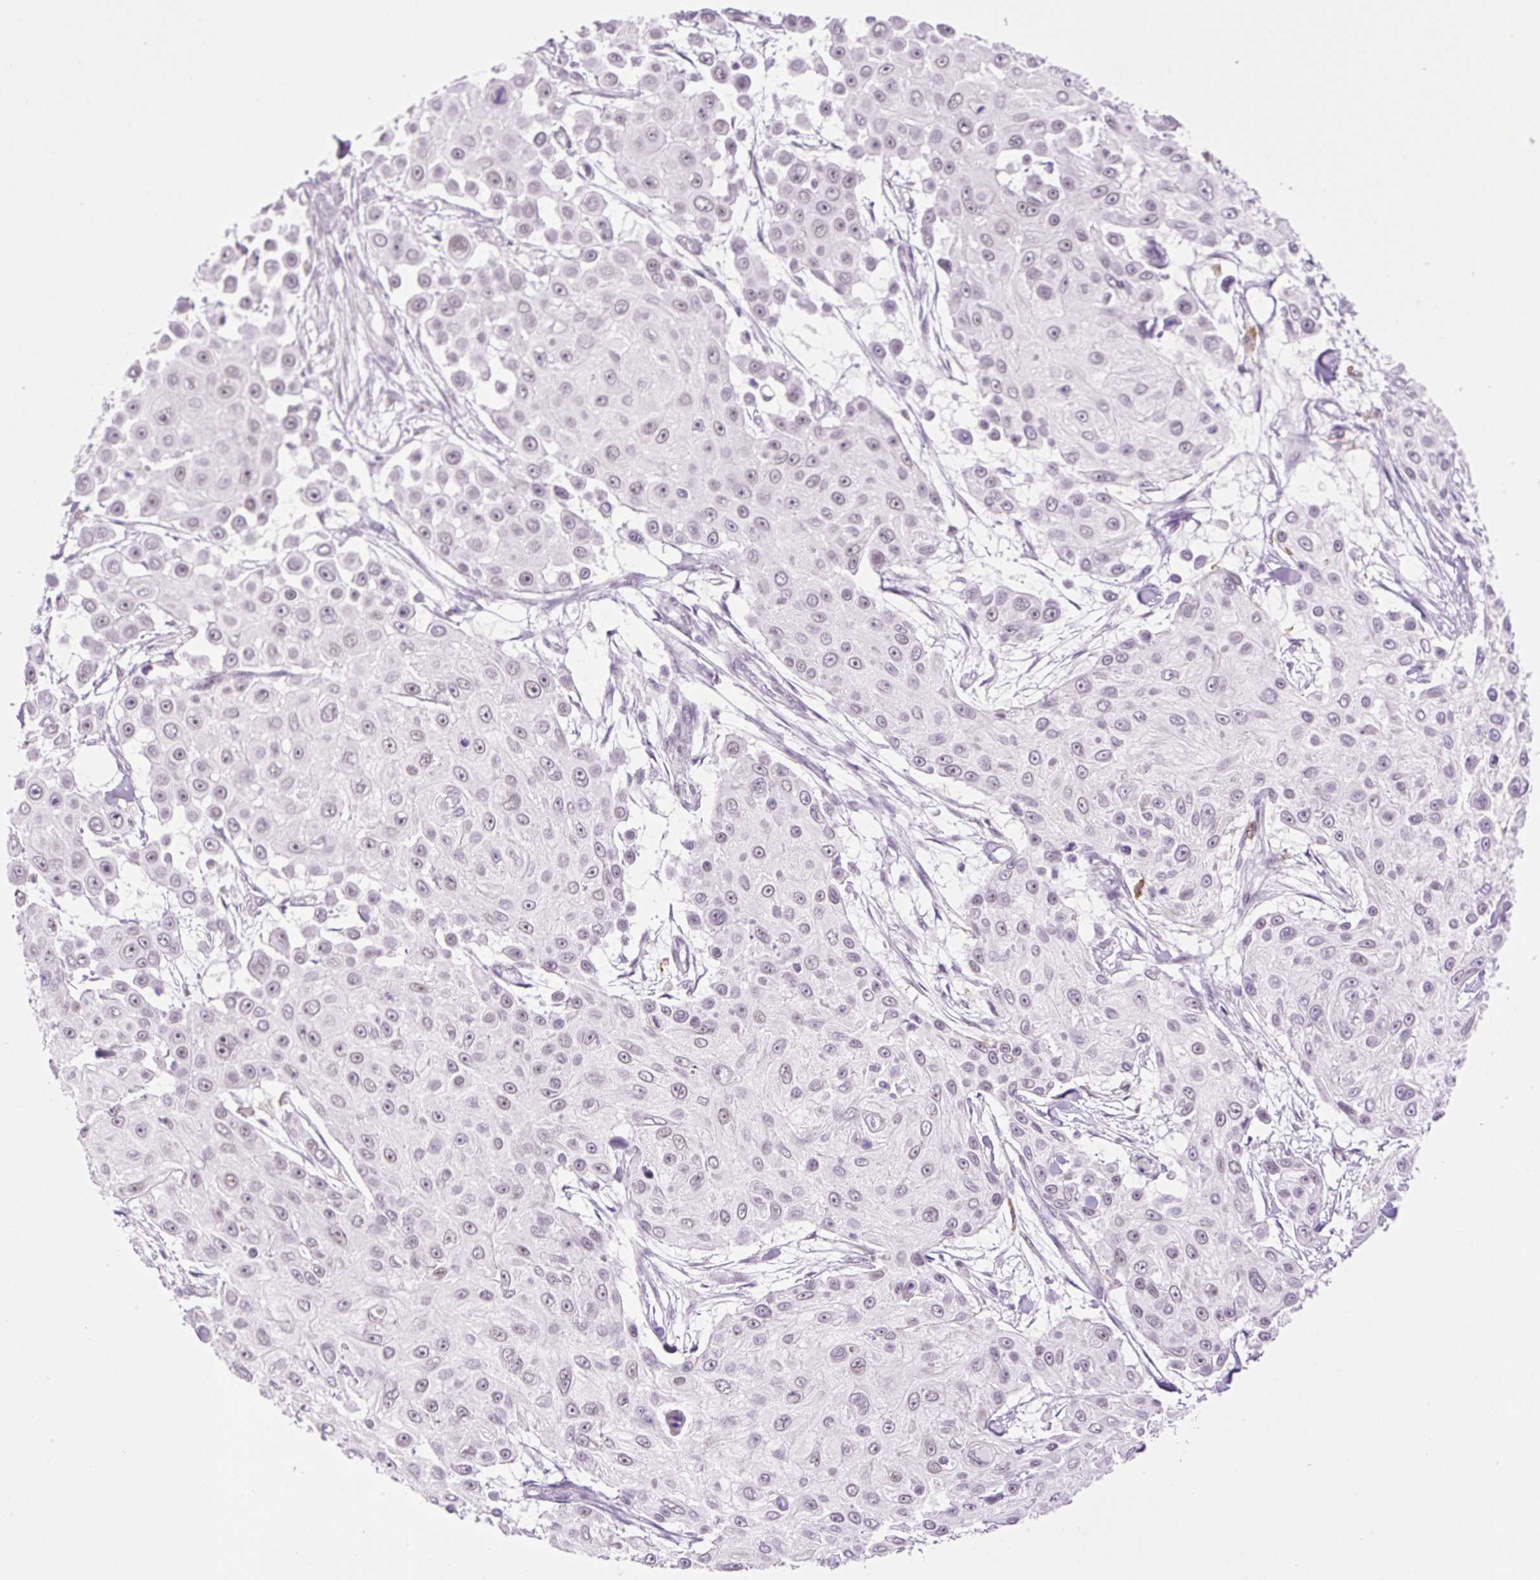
{"staining": {"intensity": "weak", "quantity": "25%-75%", "location": "nuclear"}, "tissue": "skin cancer", "cell_type": "Tumor cells", "image_type": "cancer", "snomed": [{"axis": "morphology", "description": "Squamous cell carcinoma, NOS"}, {"axis": "topography", "description": "Skin"}], "caption": "Immunohistochemistry (IHC) micrograph of neoplastic tissue: skin cancer (squamous cell carcinoma) stained using immunohistochemistry (IHC) reveals low levels of weak protein expression localized specifically in the nuclear of tumor cells, appearing as a nuclear brown color.", "gene": "PALM3", "patient": {"sex": "male", "age": 67}}